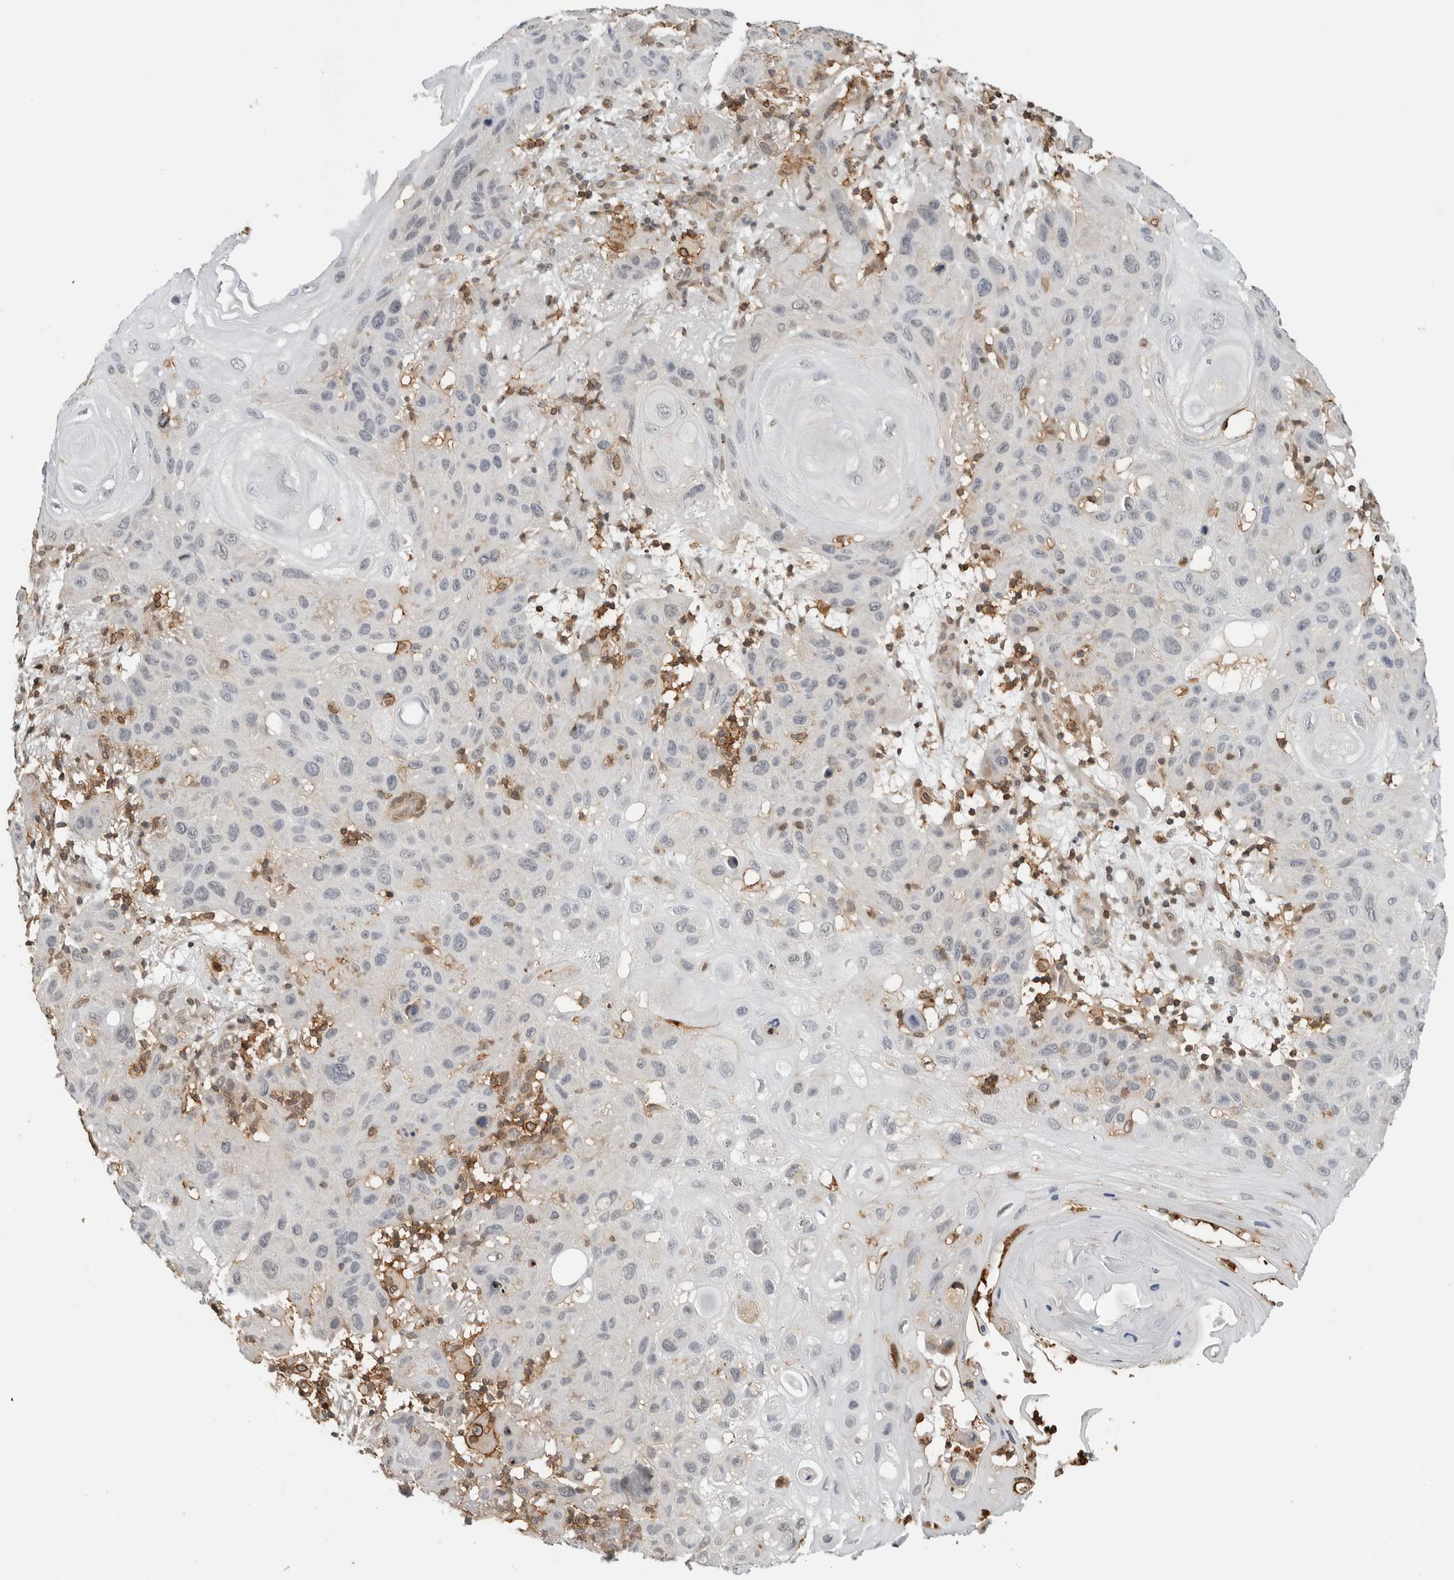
{"staining": {"intensity": "negative", "quantity": "none", "location": "none"}, "tissue": "skin cancer", "cell_type": "Tumor cells", "image_type": "cancer", "snomed": [{"axis": "morphology", "description": "Normal tissue, NOS"}, {"axis": "morphology", "description": "Squamous cell carcinoma, NOS"}, {"axis": "topography", "description": "Skin"}], "caption": "There is no significant staining in tumor cells of skin cancer.", "gene": "ANXA11", "patient": {"sex": "female", "age": 96}}